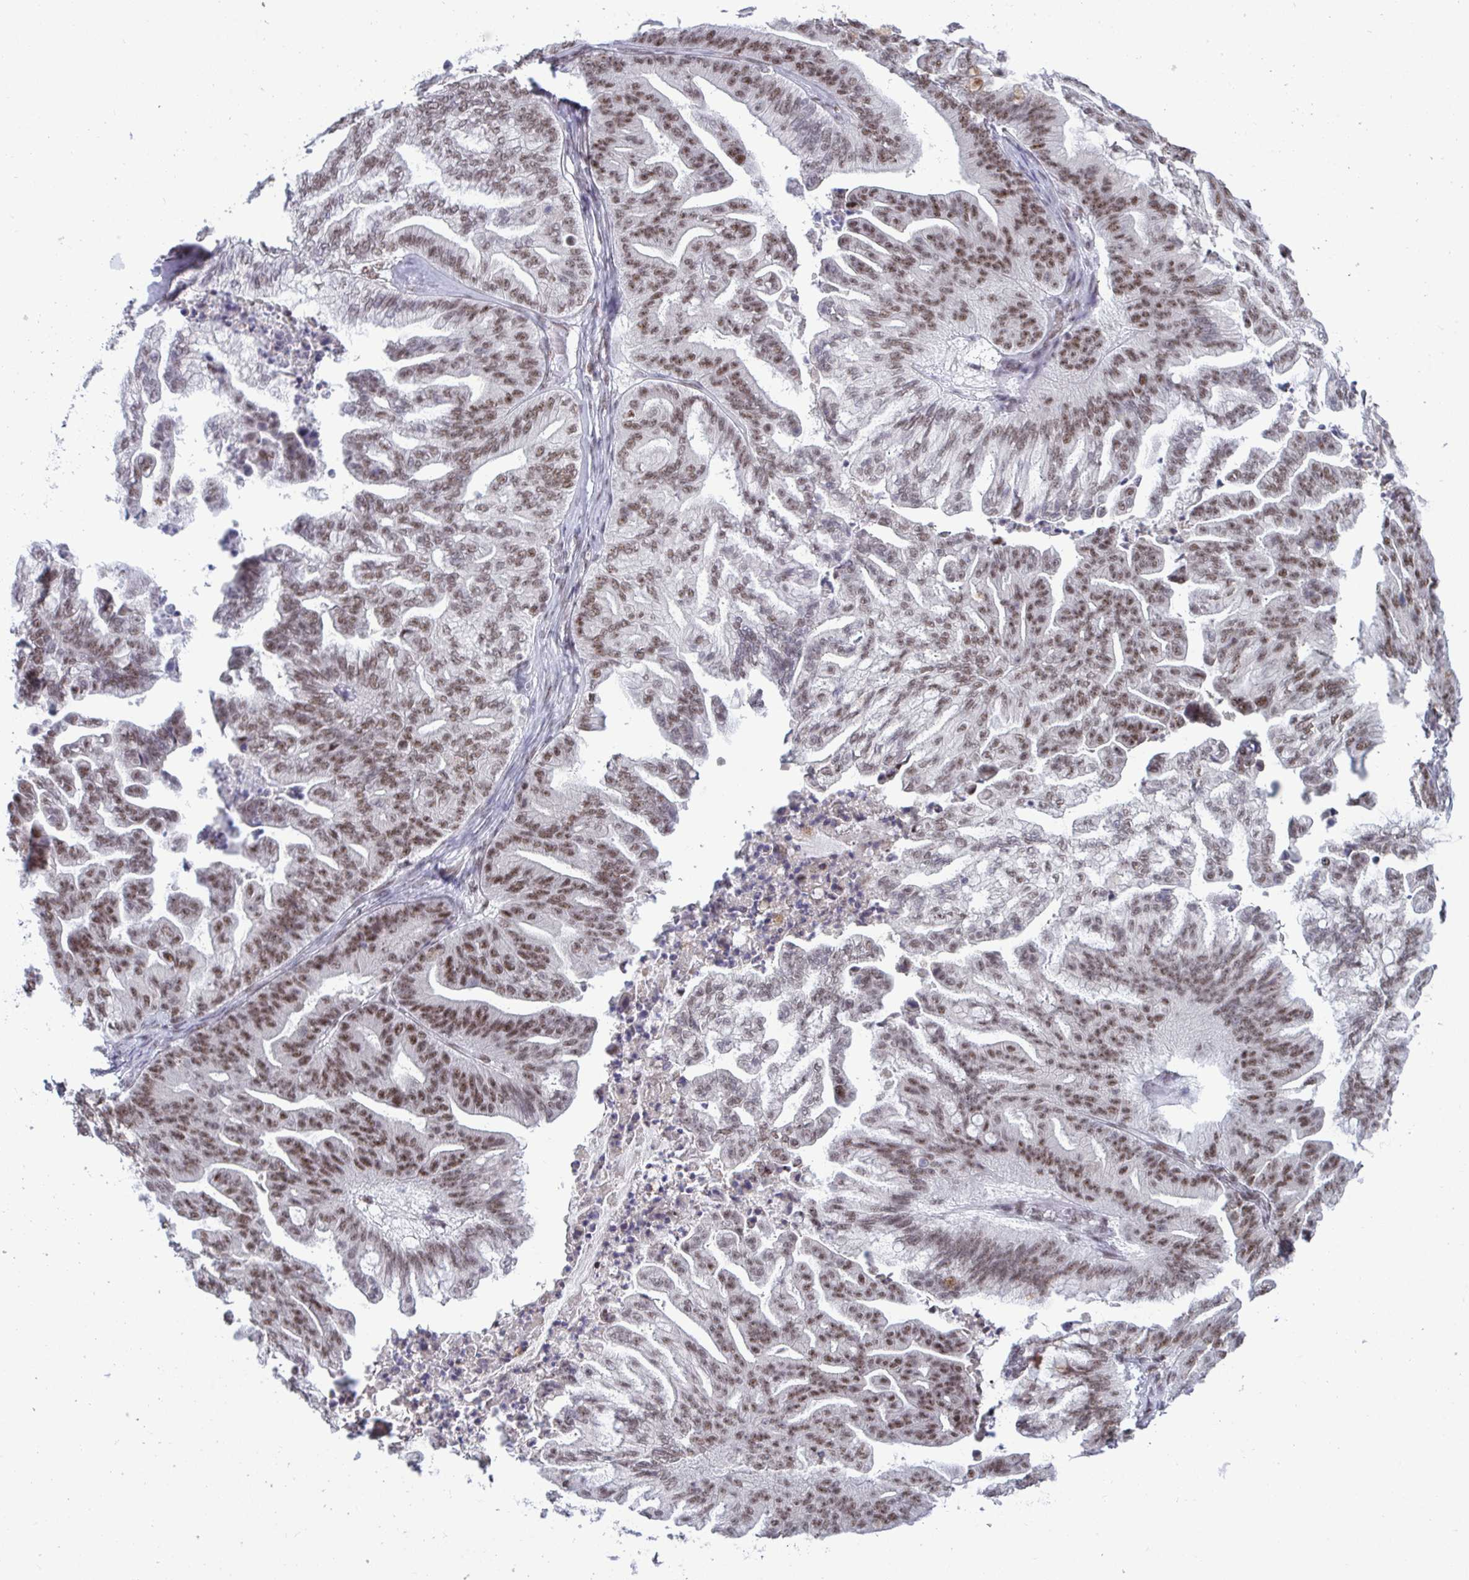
{"staining": {"intensity": "moderate", "quantity": ">75%", "location": "nuclear"}, "tissue": "ovarian cancer", "cell_type": "Tumor cells", "image_type": "cancer", "snomed": [{"axis": "morphology", "description": "Cystadenocarcinoma, mucinous, NOS"}, {"axis": "topography", "description": "Ovary"}], "caption": "IHC photomicrograph of human ovarian cancer stained for a protein (brown), which displays medium levels of moderate nuclear expression in about >75% of tumor cells.", "gene": "WBP11", "patient": {"sex": "female", "age": 67}}